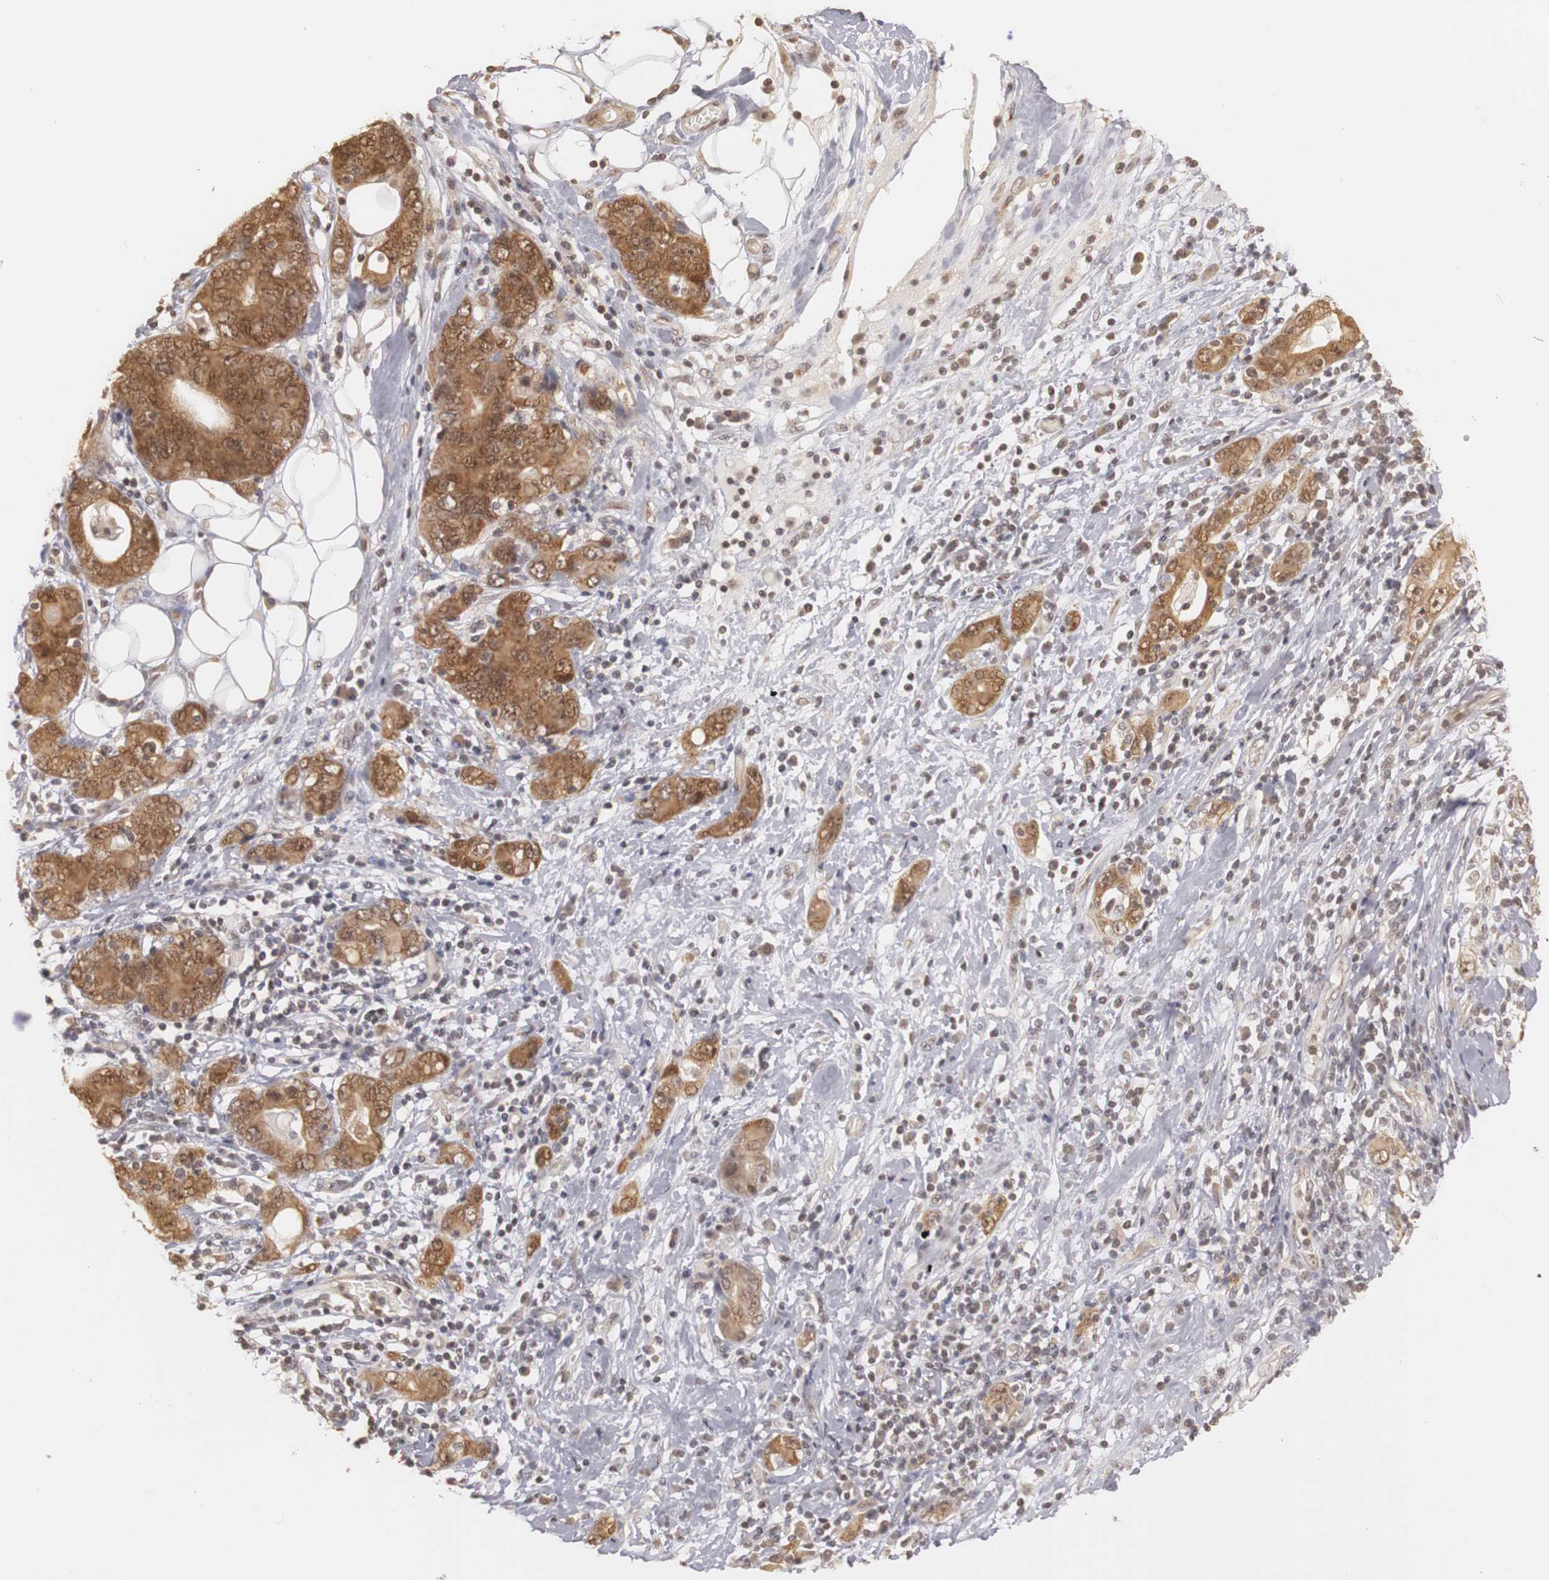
{"staining": {"intensity": "strong", "quantity": ">75%", "location": "cytoplasmic/membranous,nuclear"}, "tissue": "stomach cancer", "cell_type": "Tumor cells", "image_type": "cancer", "snomed": [{"axis": "morphology", "description": "Adenocarcinoma, NOS"}, {"axis": "topography", "description": "Stomach, lower"}], "caption": "A brown stain labels strong cytoplasmic/membranous and nuclear expression of a protein in stomach cancer tumor cells.", "gene": "PLEKHA1", "patient": {"sex": "female", "age": 93}}